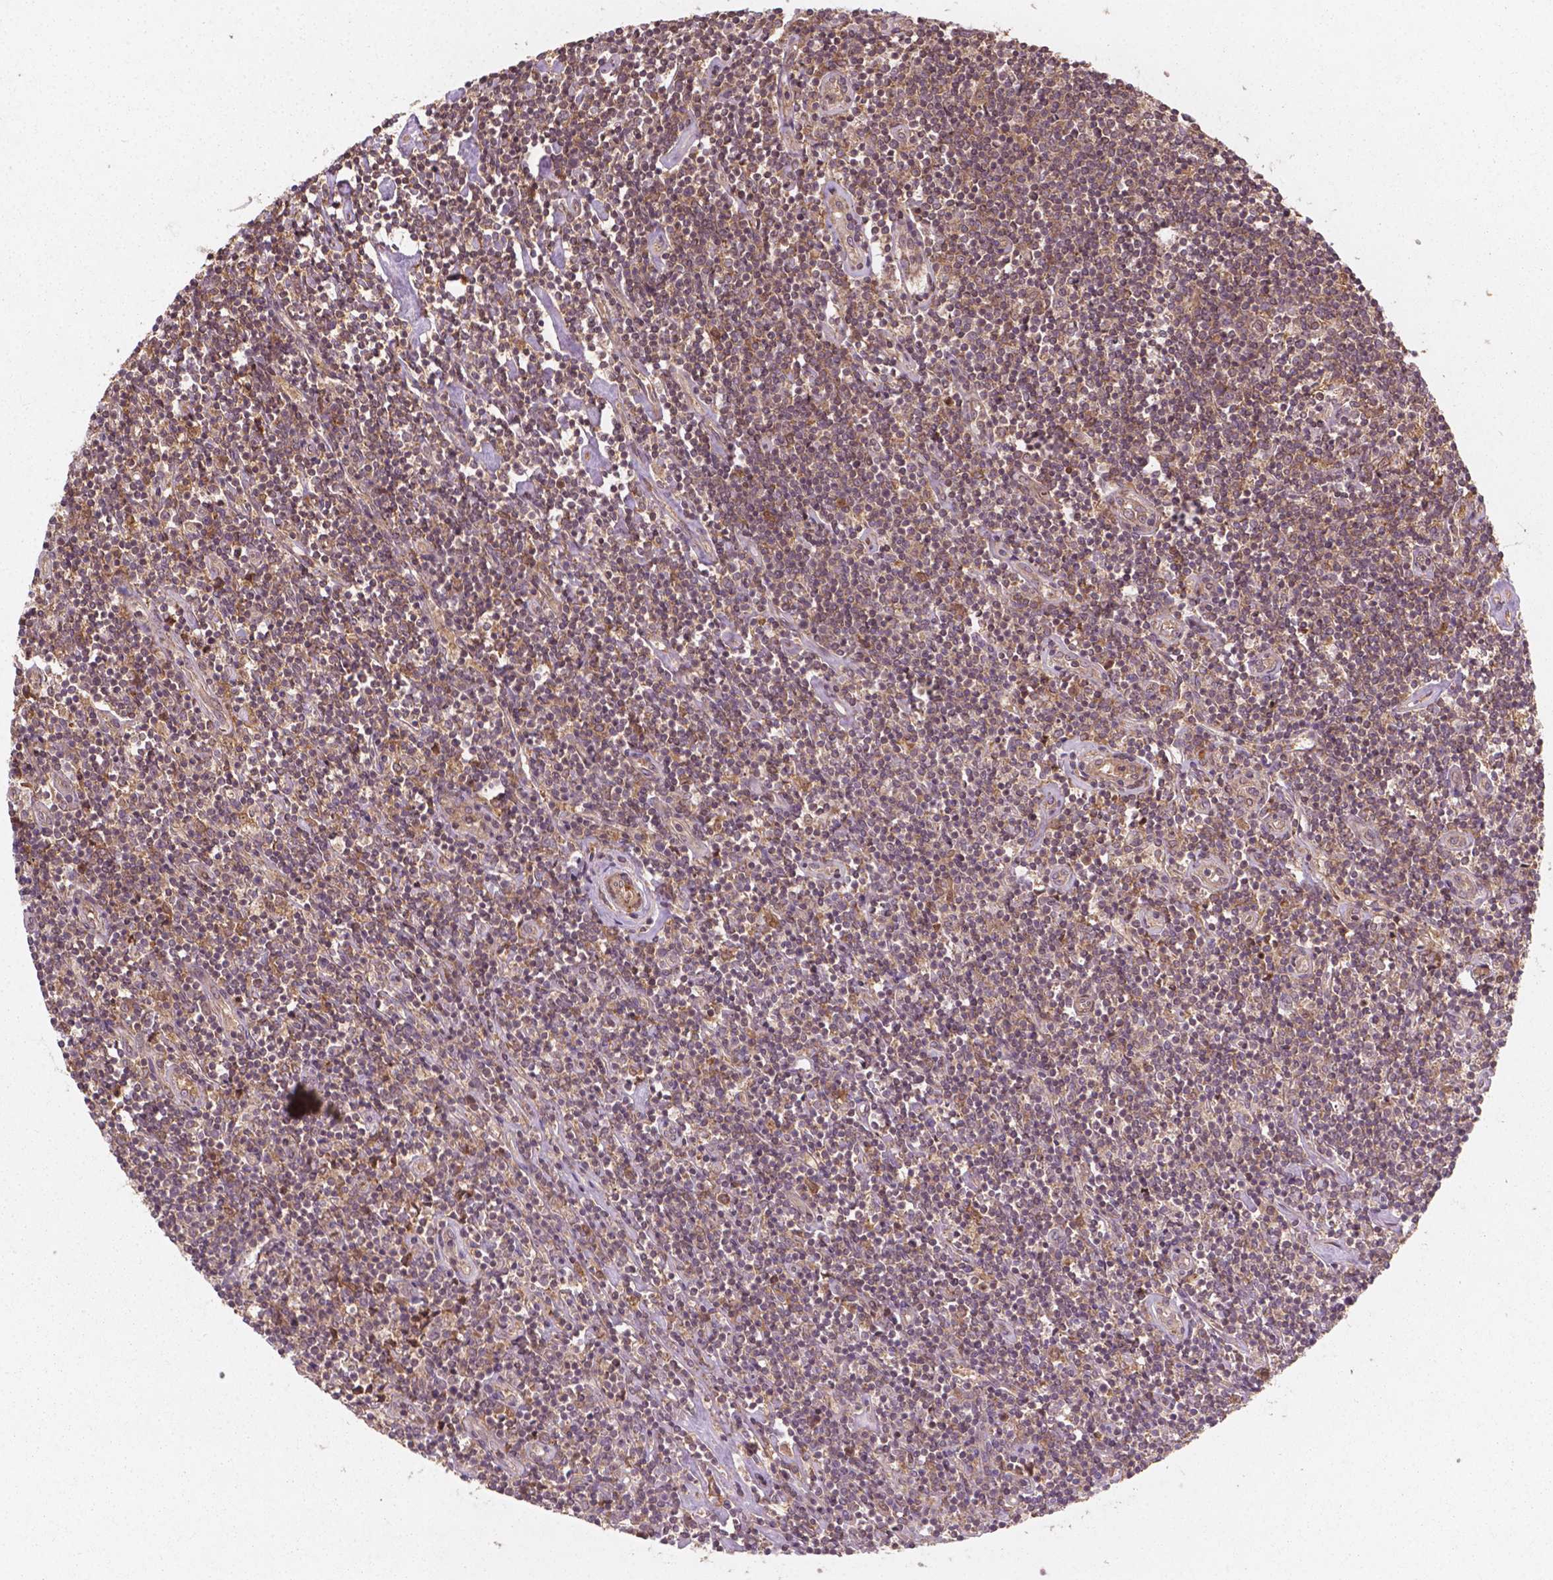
{"staining": {"intensity": "moderate", "quantity": ">75%", "location": "cytoplasmic/membranous"}, "tissue": "lymphoma", "cell_type": "Tumor cells", "image_type": "cancer", "snomed": [{"axis": "morphology", "description": "Hodgkin's disease, NOS"}, {"axis": "topography", "description": "Lymph node"}], "caption": "Immunohistochemical staining of Hodgkin's disease displays medium levels of moderate cytoplasmic/membranous protein positivity in approximately >75% of tumor cells. The protein of interest is shown in brown color, while the nuclei are stained blue.", "gene": "CYFIP2", "patient": {"sex": "male", "age": 40}}